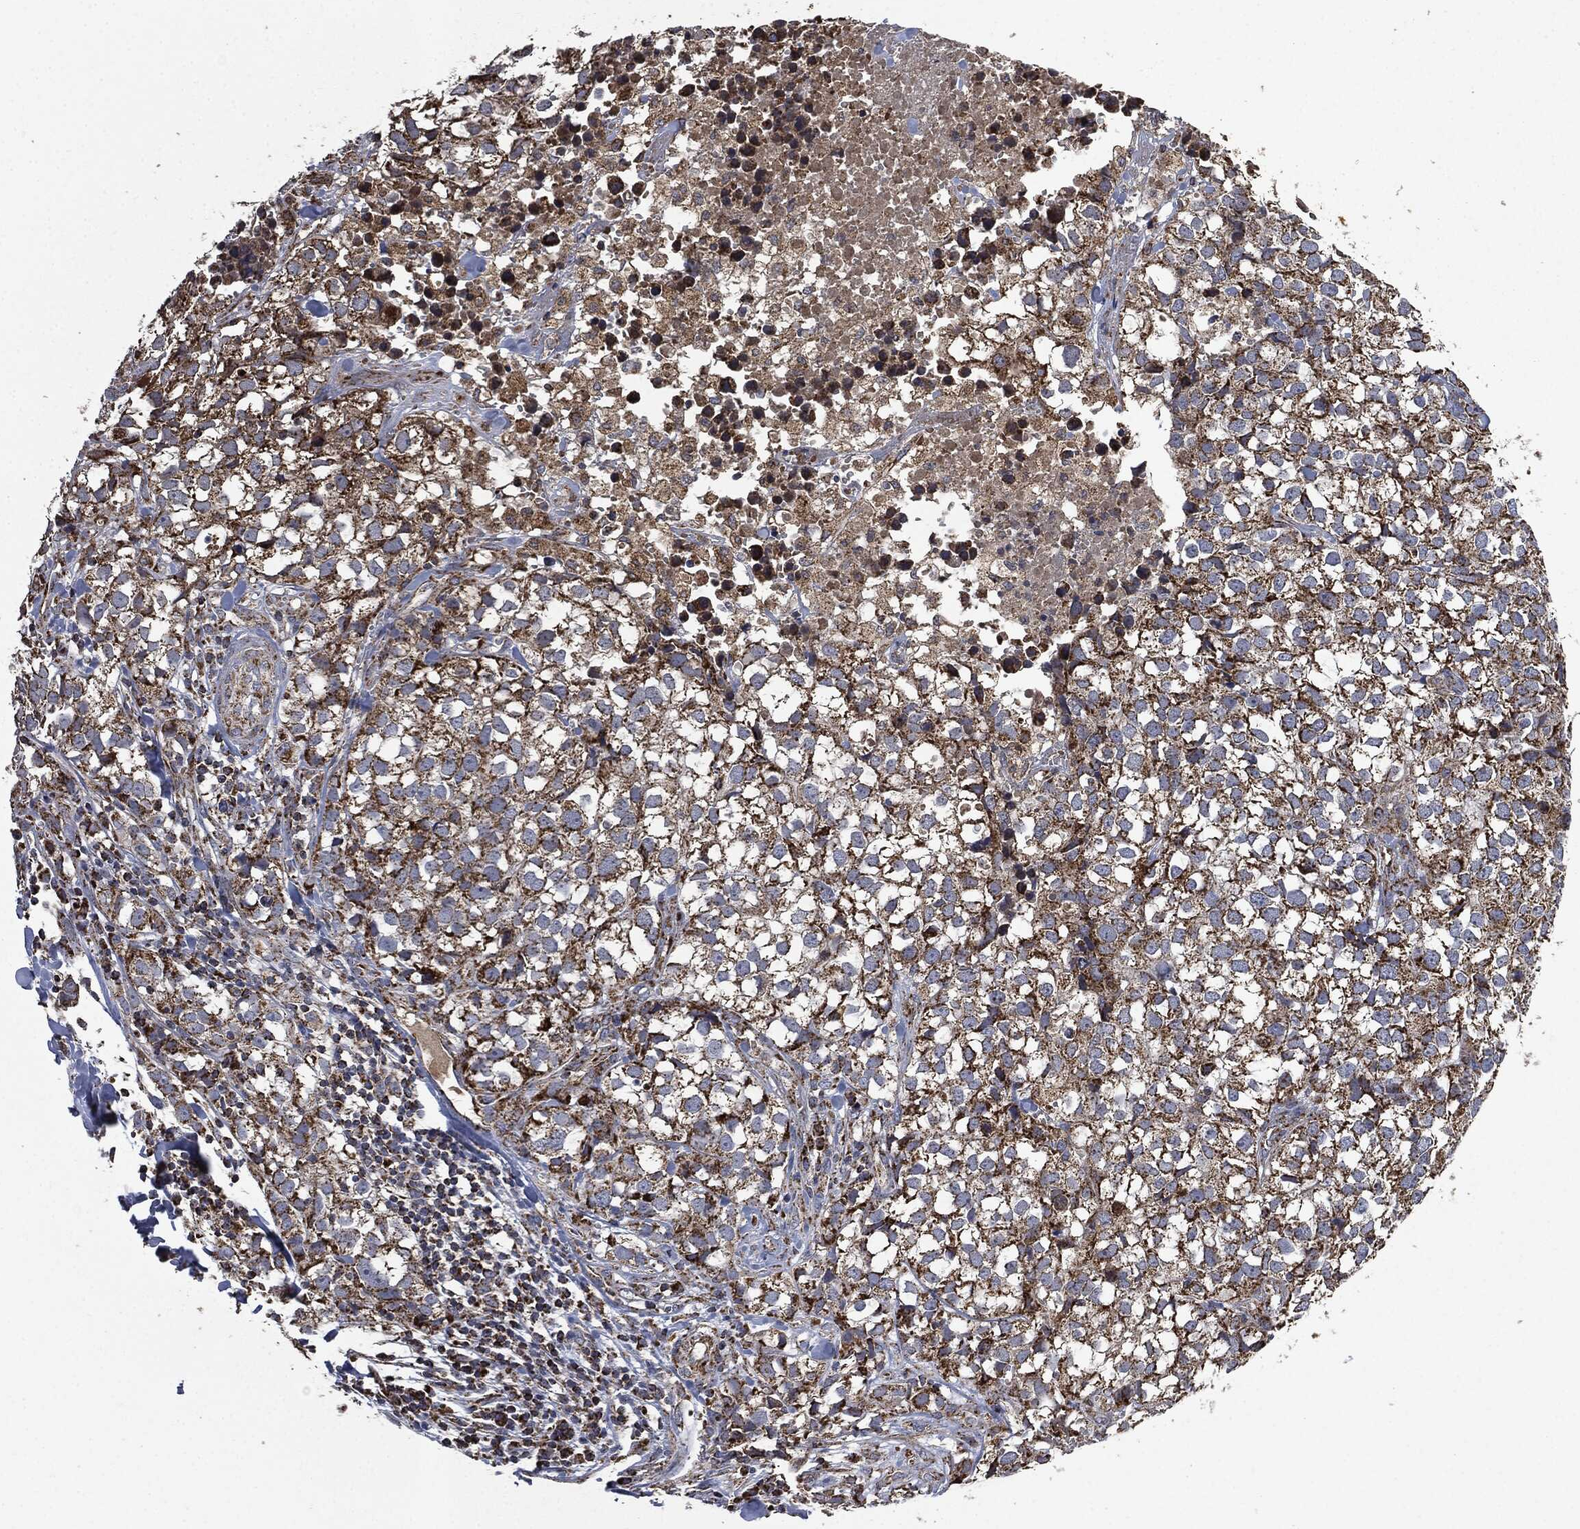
{"staining": {"intensity": "strong", "quantity": ">75%", "location": "cytoplasmic/membranous"}, "tissue": "breast cancer", "cell_type": "Tumor cells", "image_type": "cancer", "snomed": [{"axis": "morphology", "description": "Duct carcinoma"}, {"axis": "topography", "description": "Breast"}], "caption": "Breast cancer stained with DAB (3,3'-diaminobenzidine) immunohistochemistry (IHC) displays high levels of strong cytoplasmic/membranous positivity in approximately >75% of tumor cells. (IHC, brightfield microscopy, high magnification).", "gene": "RYK", "patient": {"sex": "female", "age": 30}}